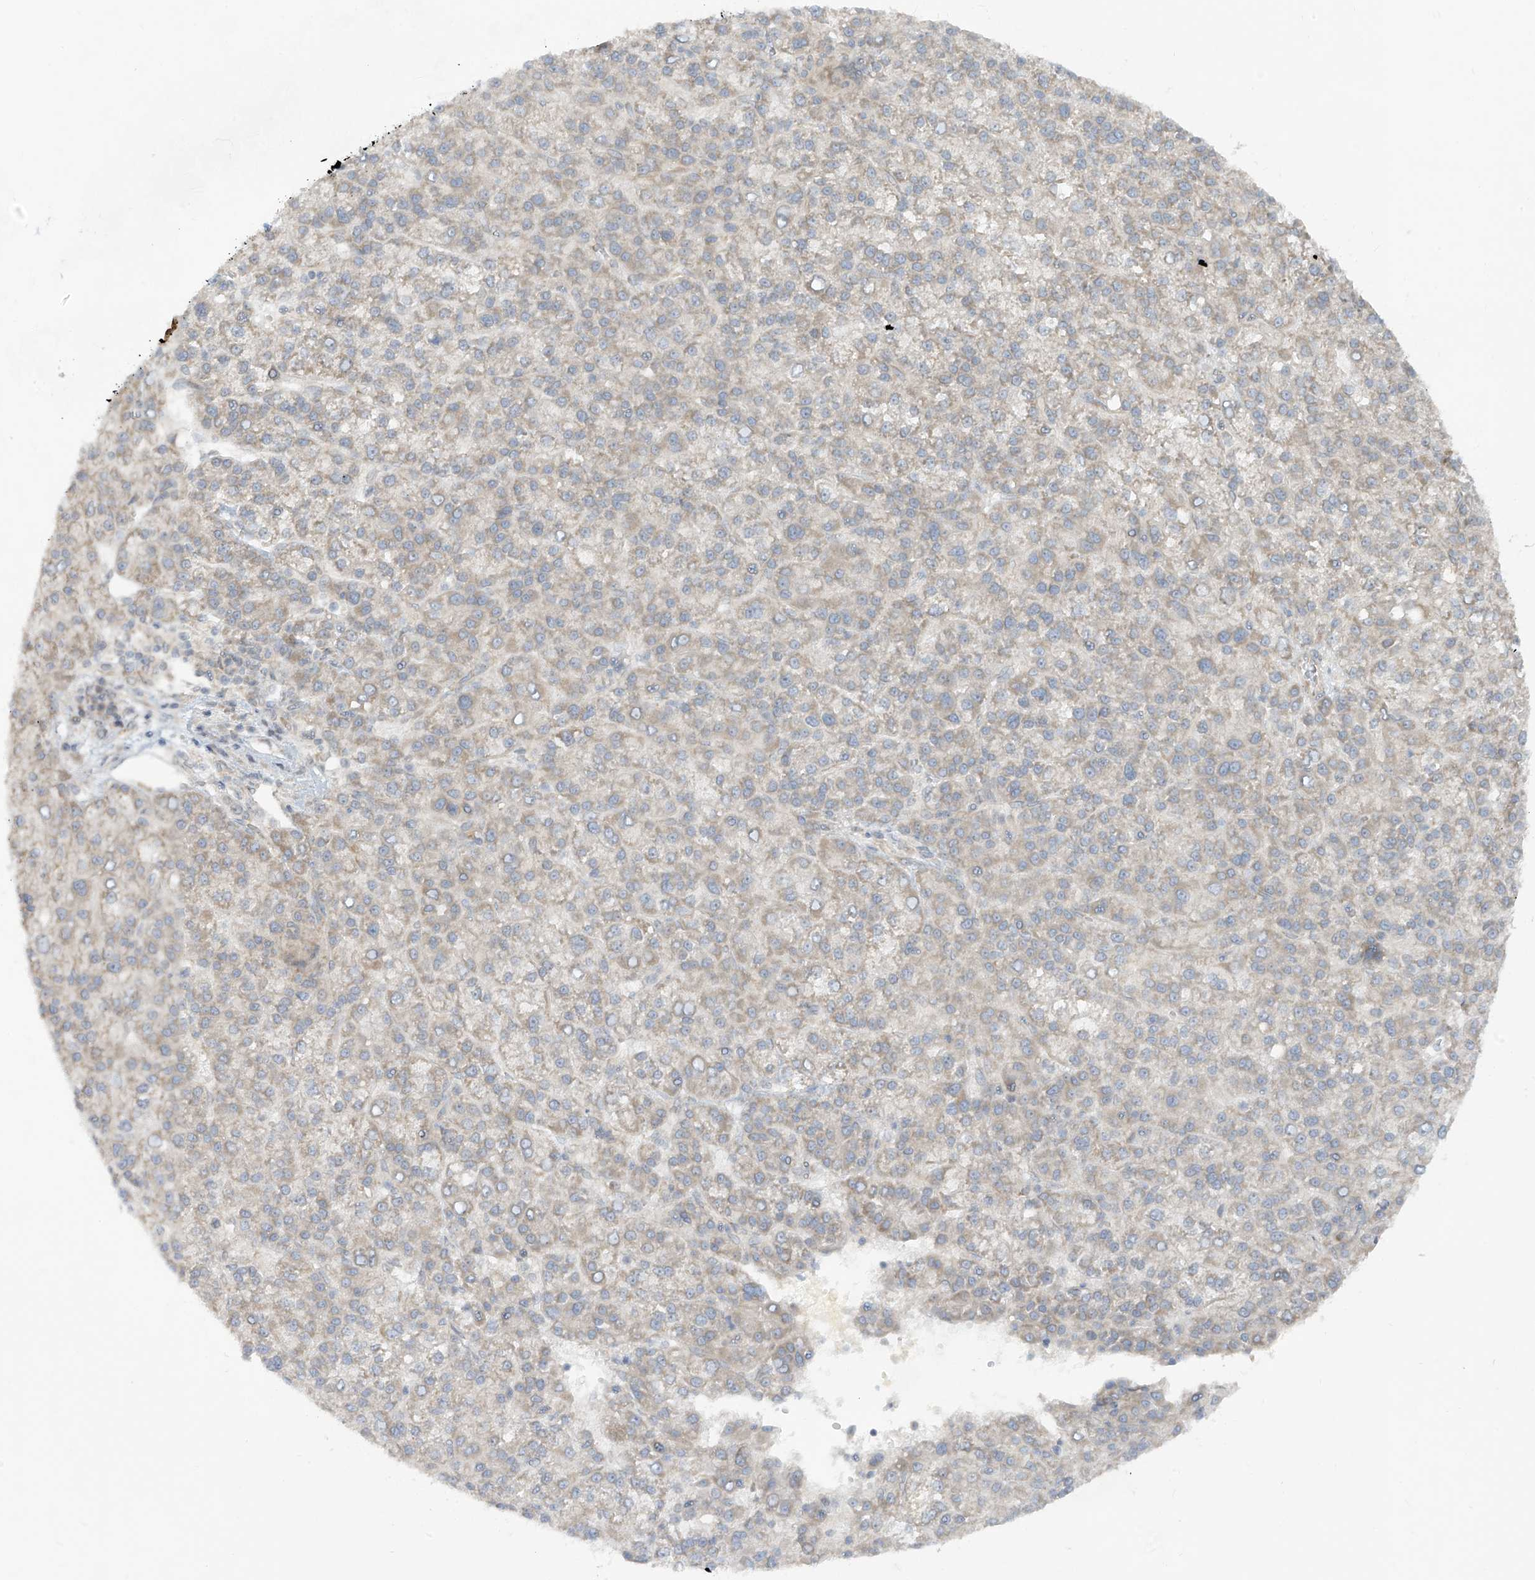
{"staining": {"intensity": "negative", "quantity": "none", "location": "none"}, "tissue": "liver cancer", "cell_type": "Tumor cells", "image_type": "cancer", "snomed": [{"axis": "morphology", "description": "Carcinoma, Hepatocellular, NOS"}, {"axis": "topography", "description": "Liver"}], "caption": "This is an immunohistochemistry (IHC) image of human hepatocellular carcinoma (liver). There is no staining in tumor cells.", "gene": "TRIM67", "patient": {"sex": "female", "age": 58}}